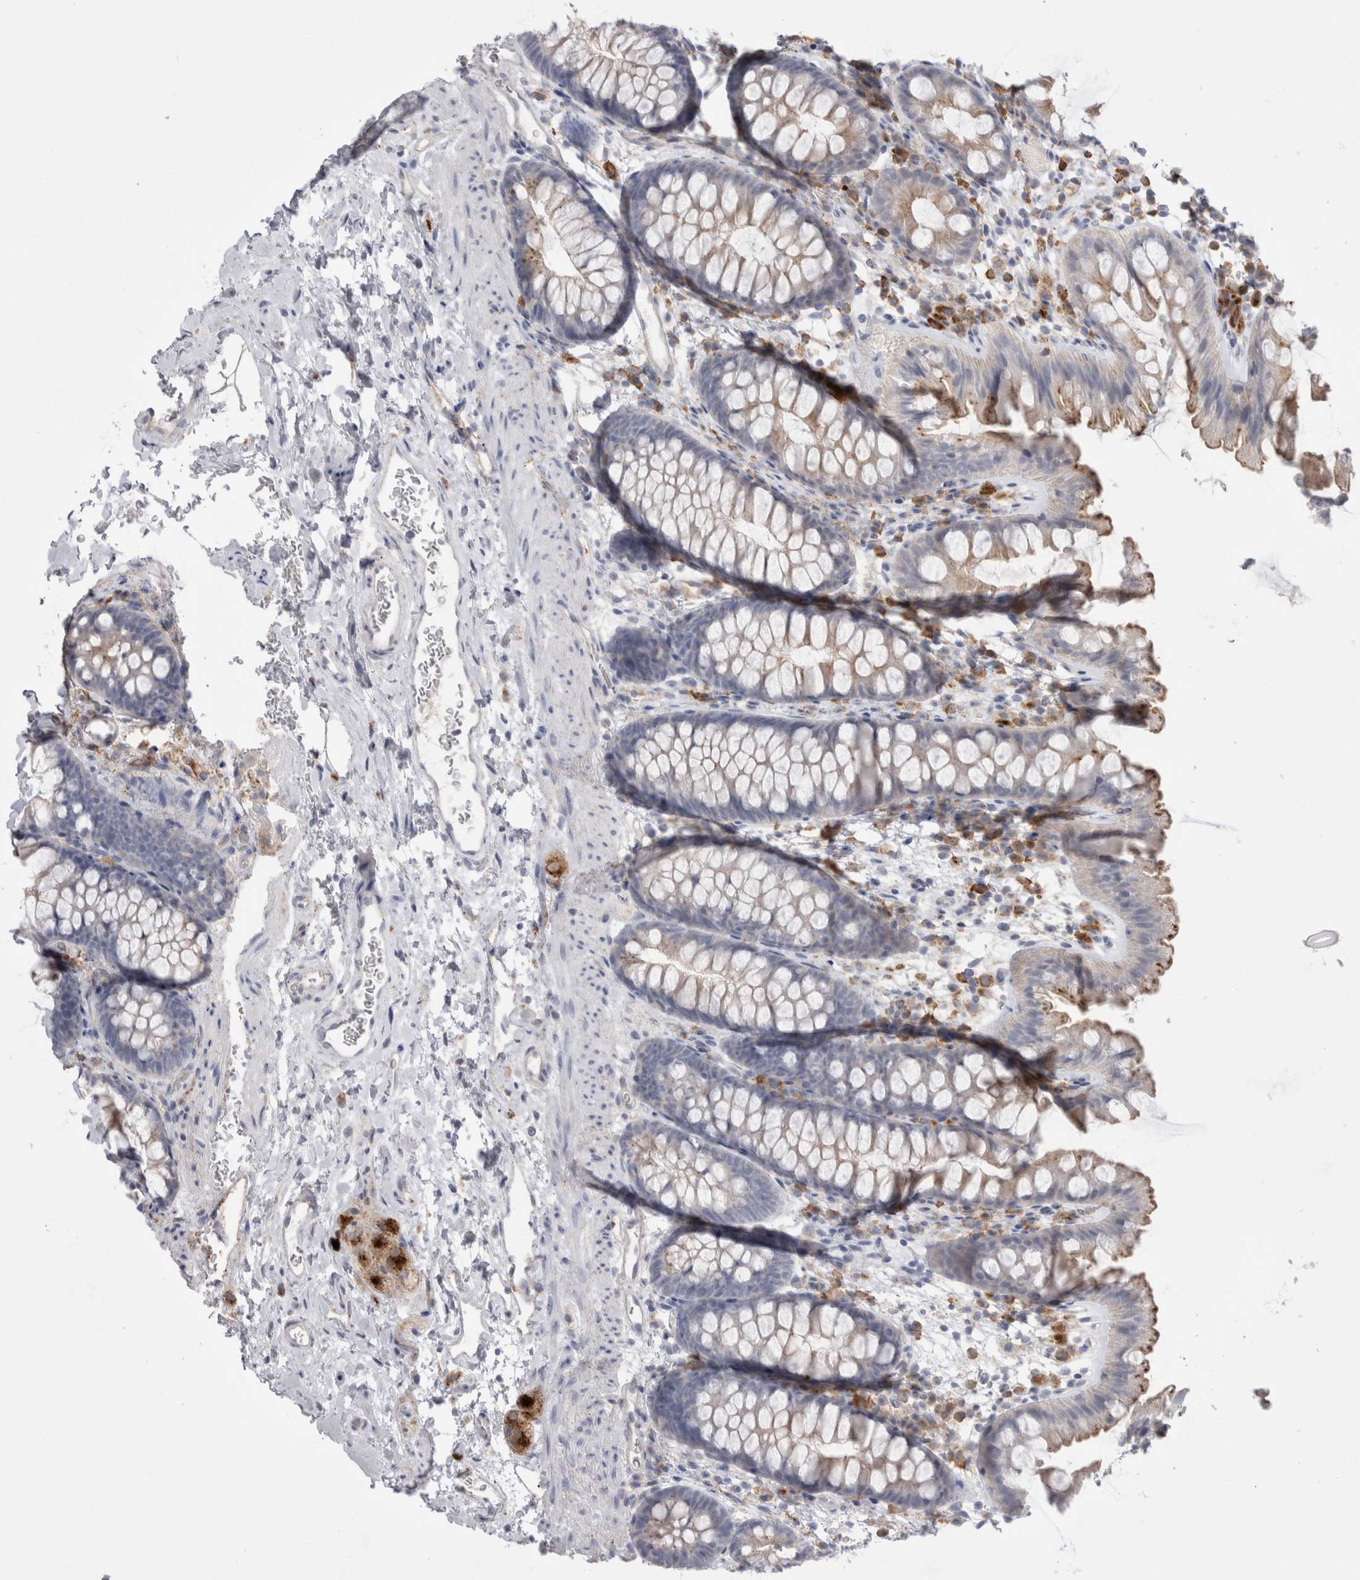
{"staining": {"intensity": "negative", "quantity": "none", "location": "none"}, "tissue": "colon", "cell_type": "Endothelial cells", "image_type": "normal", "snomed": [{"axis": "morphology", "description": "Normal tissue, NOS"}, {"axis": "topography", "description": "Colon"}], "caption": "Endothelial cells are negative for protein expression in normal human colon. (IHC, brightfield microscopy, high magnification).", "gene": "EPDR1", "patient": {"sex": "female", "age": 62}}